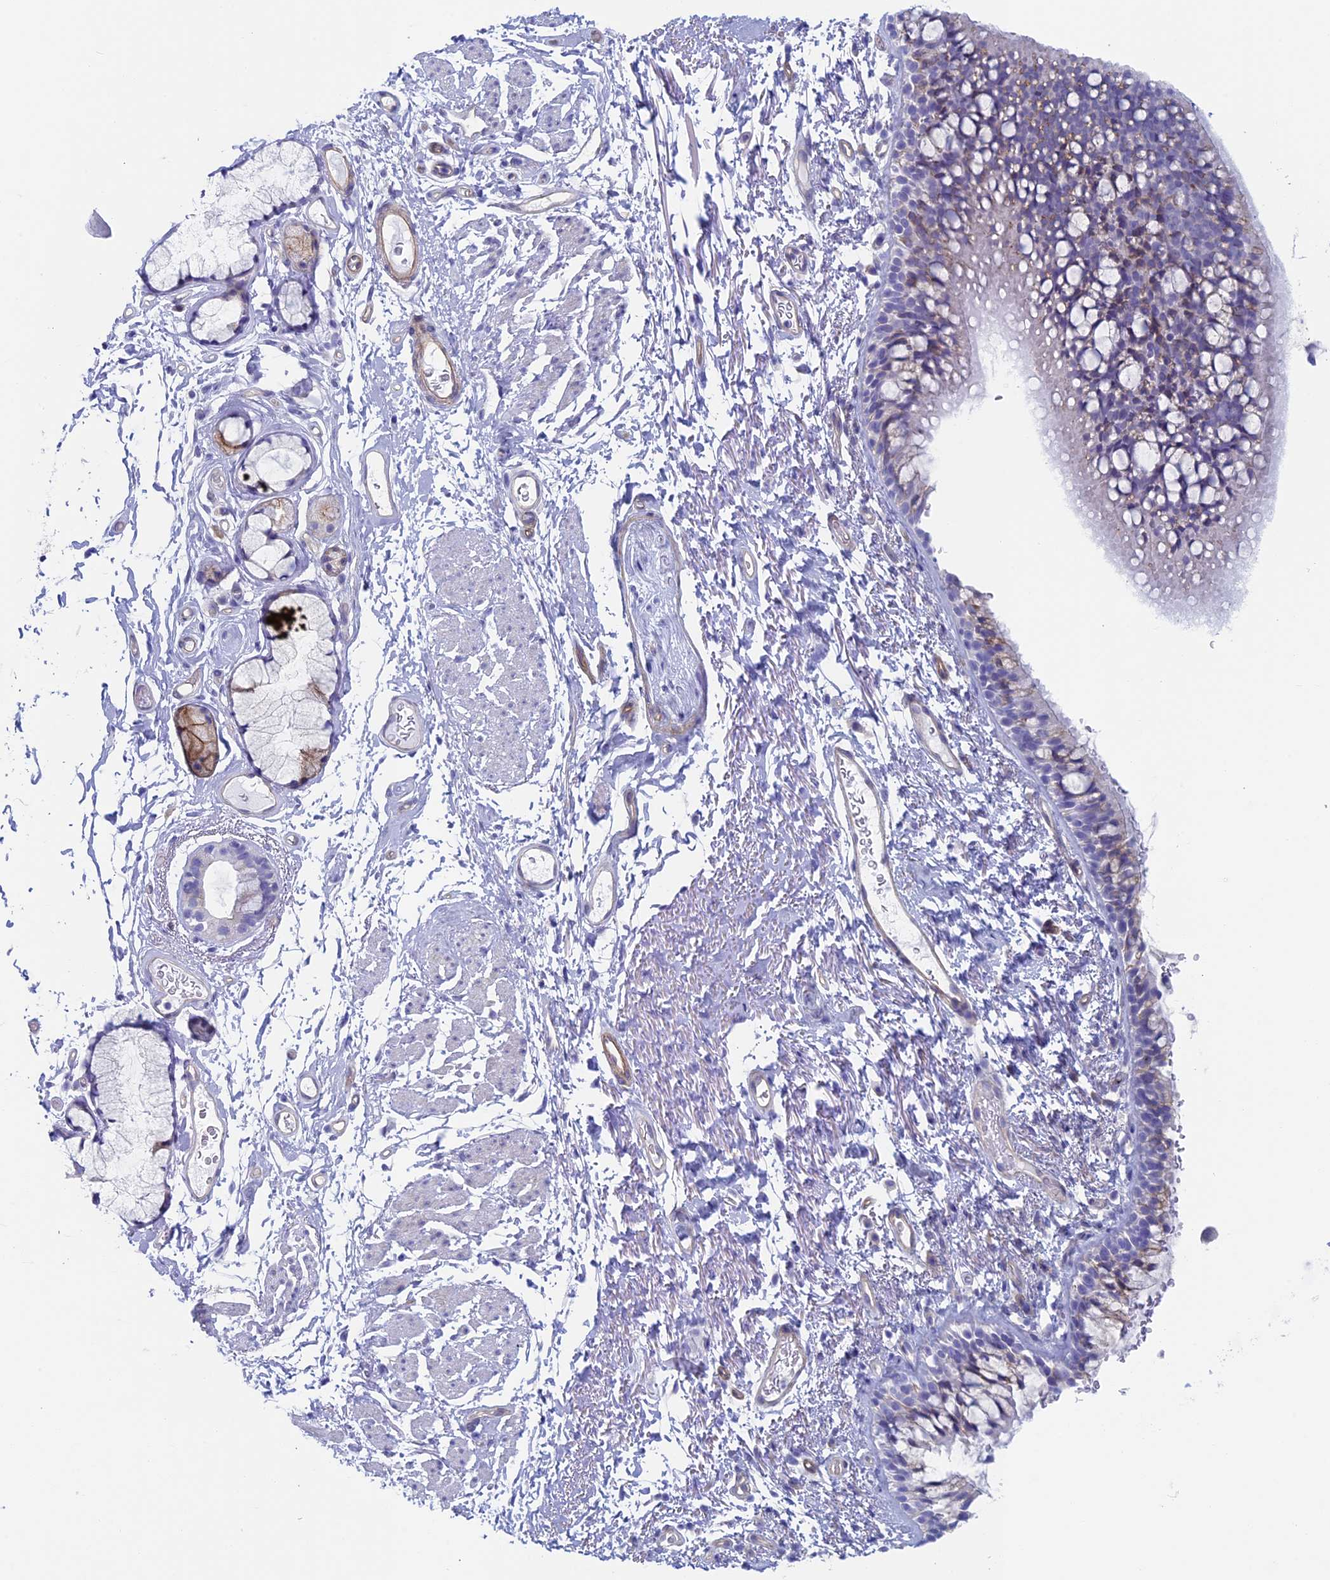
{"staining": {"intensity": "negative", "quantity": "none", "location": "none"}, "tissue": "bronchus", "cell_type": "Respiratory epithelial cells", "image_type": "normal", "snomed": [{"axis": "morphology", "description": "Normal tissue, NOS"}, {"axis": "topography", "description": "Cartilage tissue"}, {"axis": "topography", "description": "Bronchus"}], "caption": "Human bronchus stained for a protein using immunohistochemistry (IHC) shows no positivity in respiratory epithelial cells.", "gene": "MAGEB6", "patient": {"sex": "female", "age": 73}}